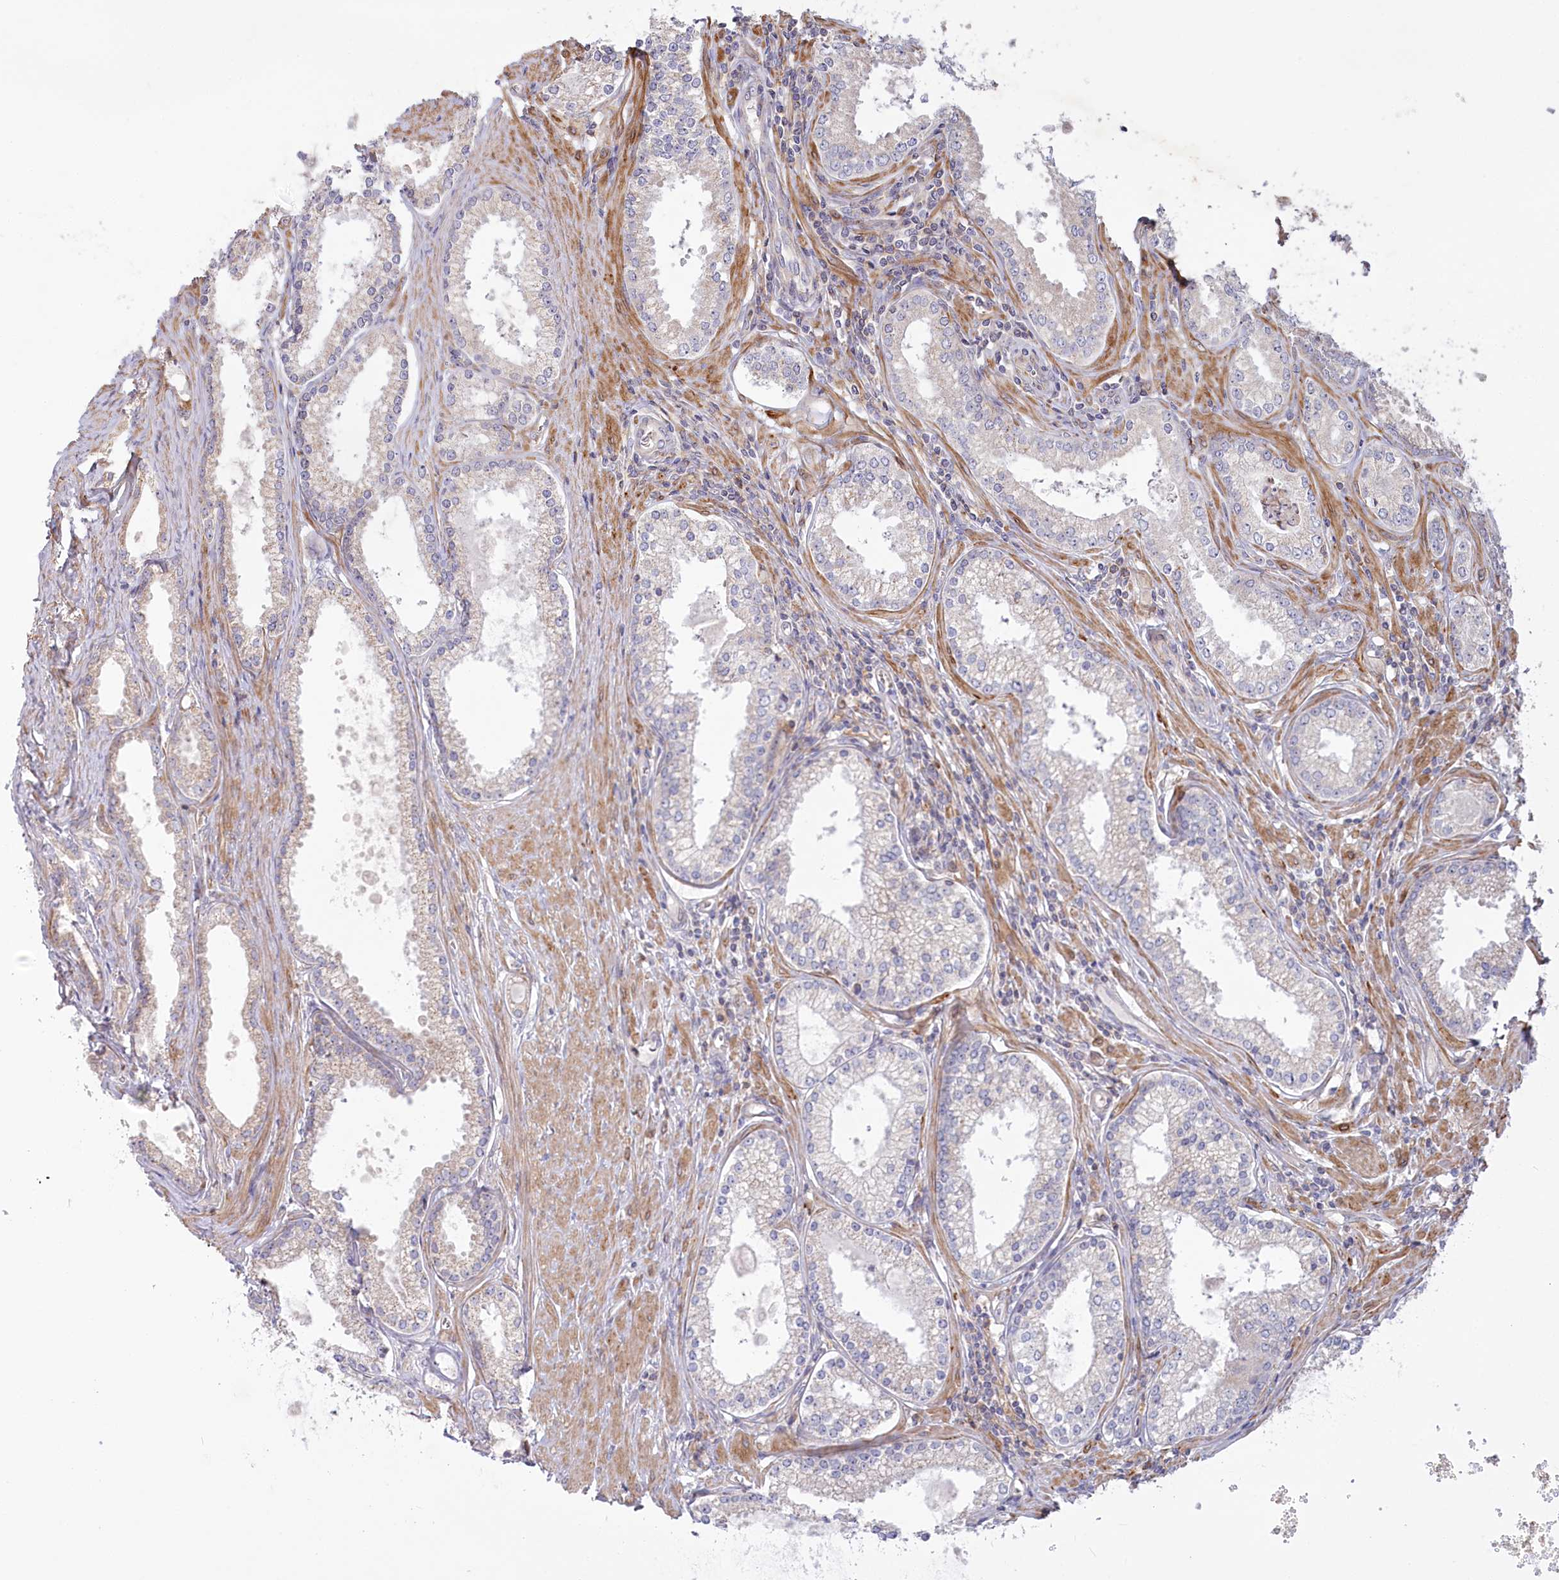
{"staining": {"intensity": "negative", "quantity": "none", "location": "none"}, "tissue": "prostate cancer", "cell_type": "Tumor cells", "image_type": "cancer", "snomed": [{"axis": "morphology", "description": "Adenocarcinoma, High grade"}, {"axis": "topography", "description": "Prostate"}], "caption": "This photomicrograph is of prostate high-grade adenocarcinoma stained with immunohistochemistry to label a protein in brown with the nuclei are counter-stained blue. There is no expression in tumor cells. Nuclei are stained in blue.", "gene": "MTG1", "patient": {"sex": "male", "age": 68}}